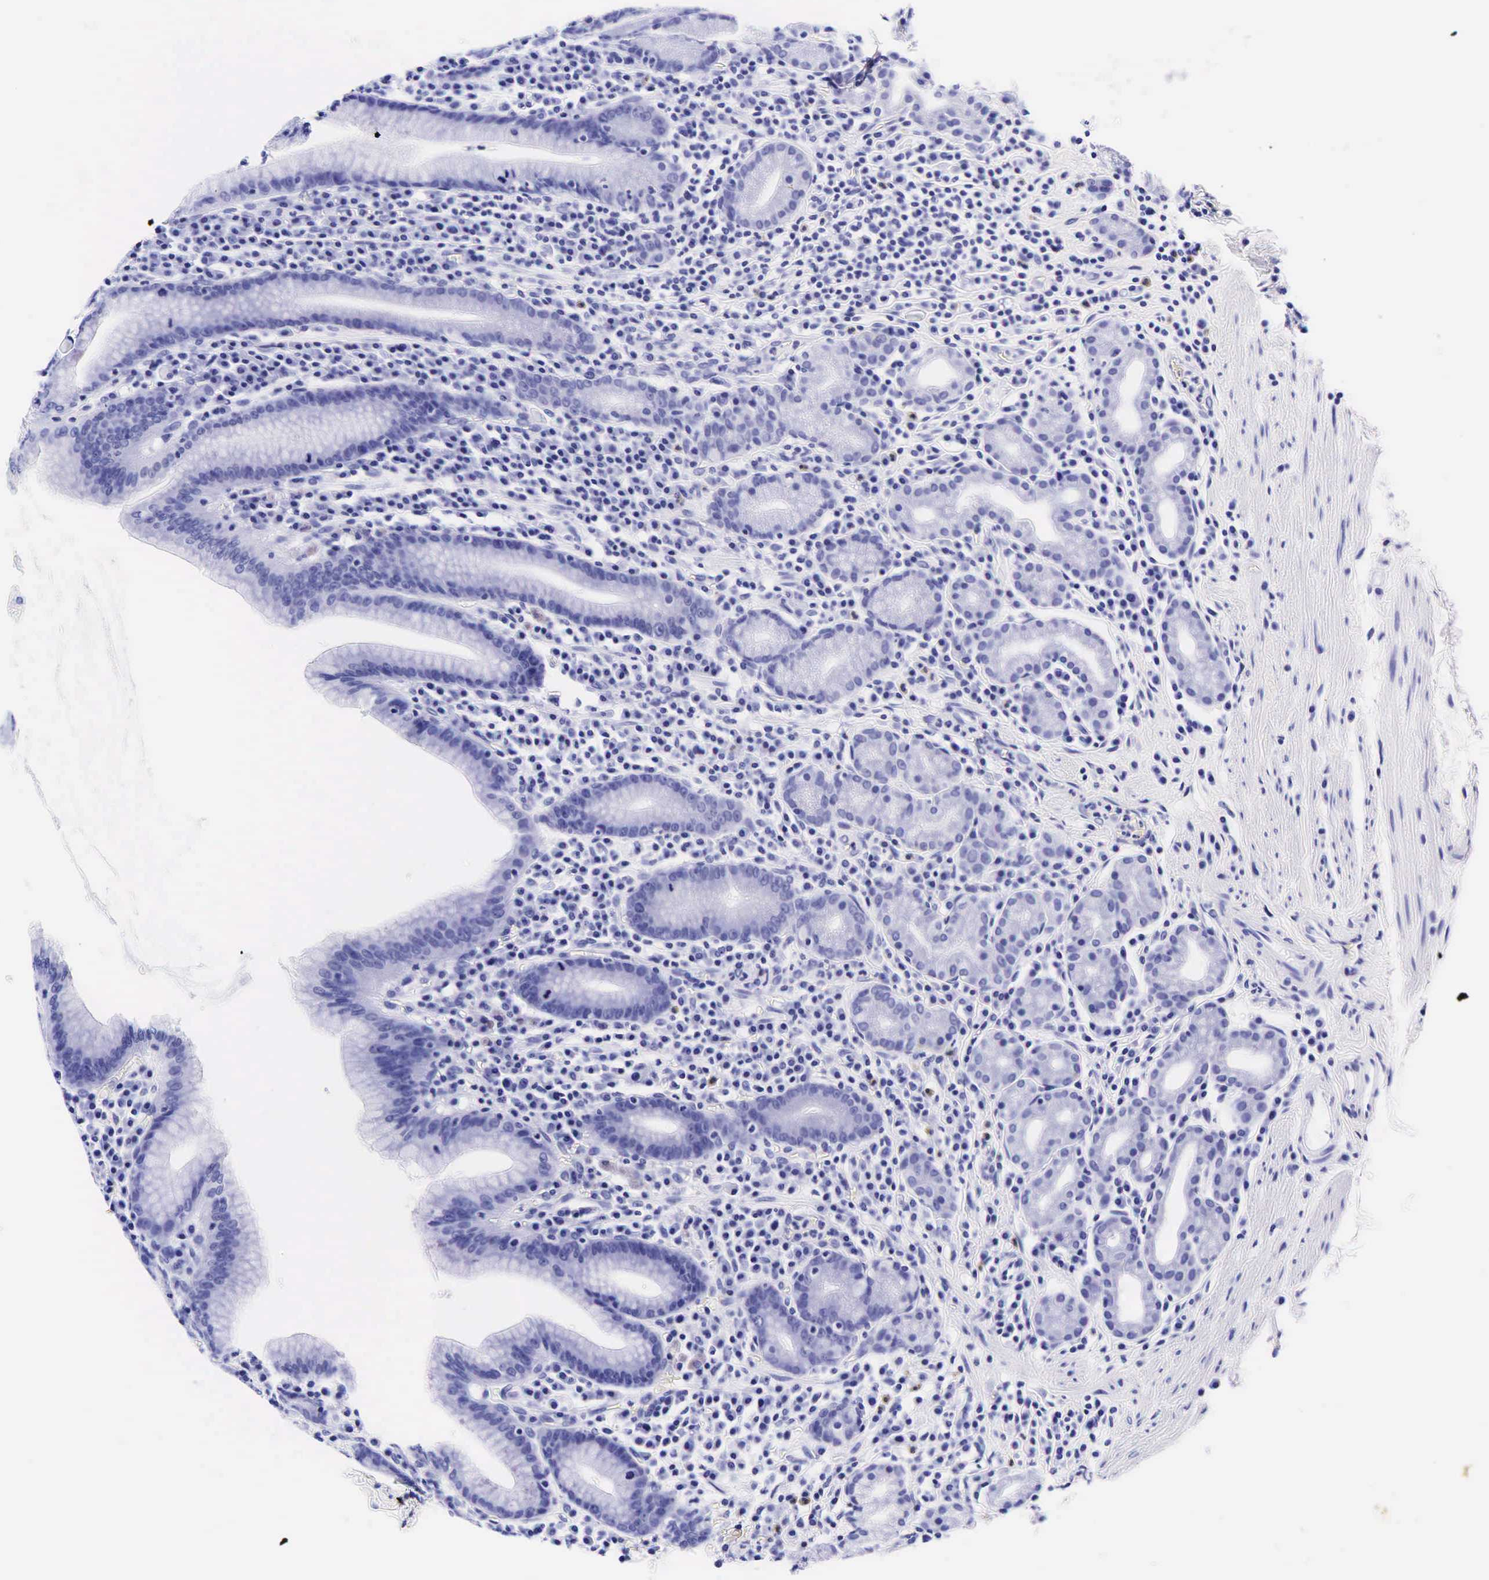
{"staining": {"intensity": "negative", "quantity": "none", "location": "none"}, "tissue": "stomach", "cell_type": "Glandular cells", "image_type": "normal", "snomed": [{"axis": "morphology", "description": "Normal tissue, NOS"}, {"axis": "topography", "description": "Stomach, lower"}], "caption": "Immunohistochemistry photomicrograph of normal stomach: stomach stained with DAB exhibits no significant protein positivity in glandular cells.", "gene": "GCG", "patient": {"sex": "male", "age": 58}}